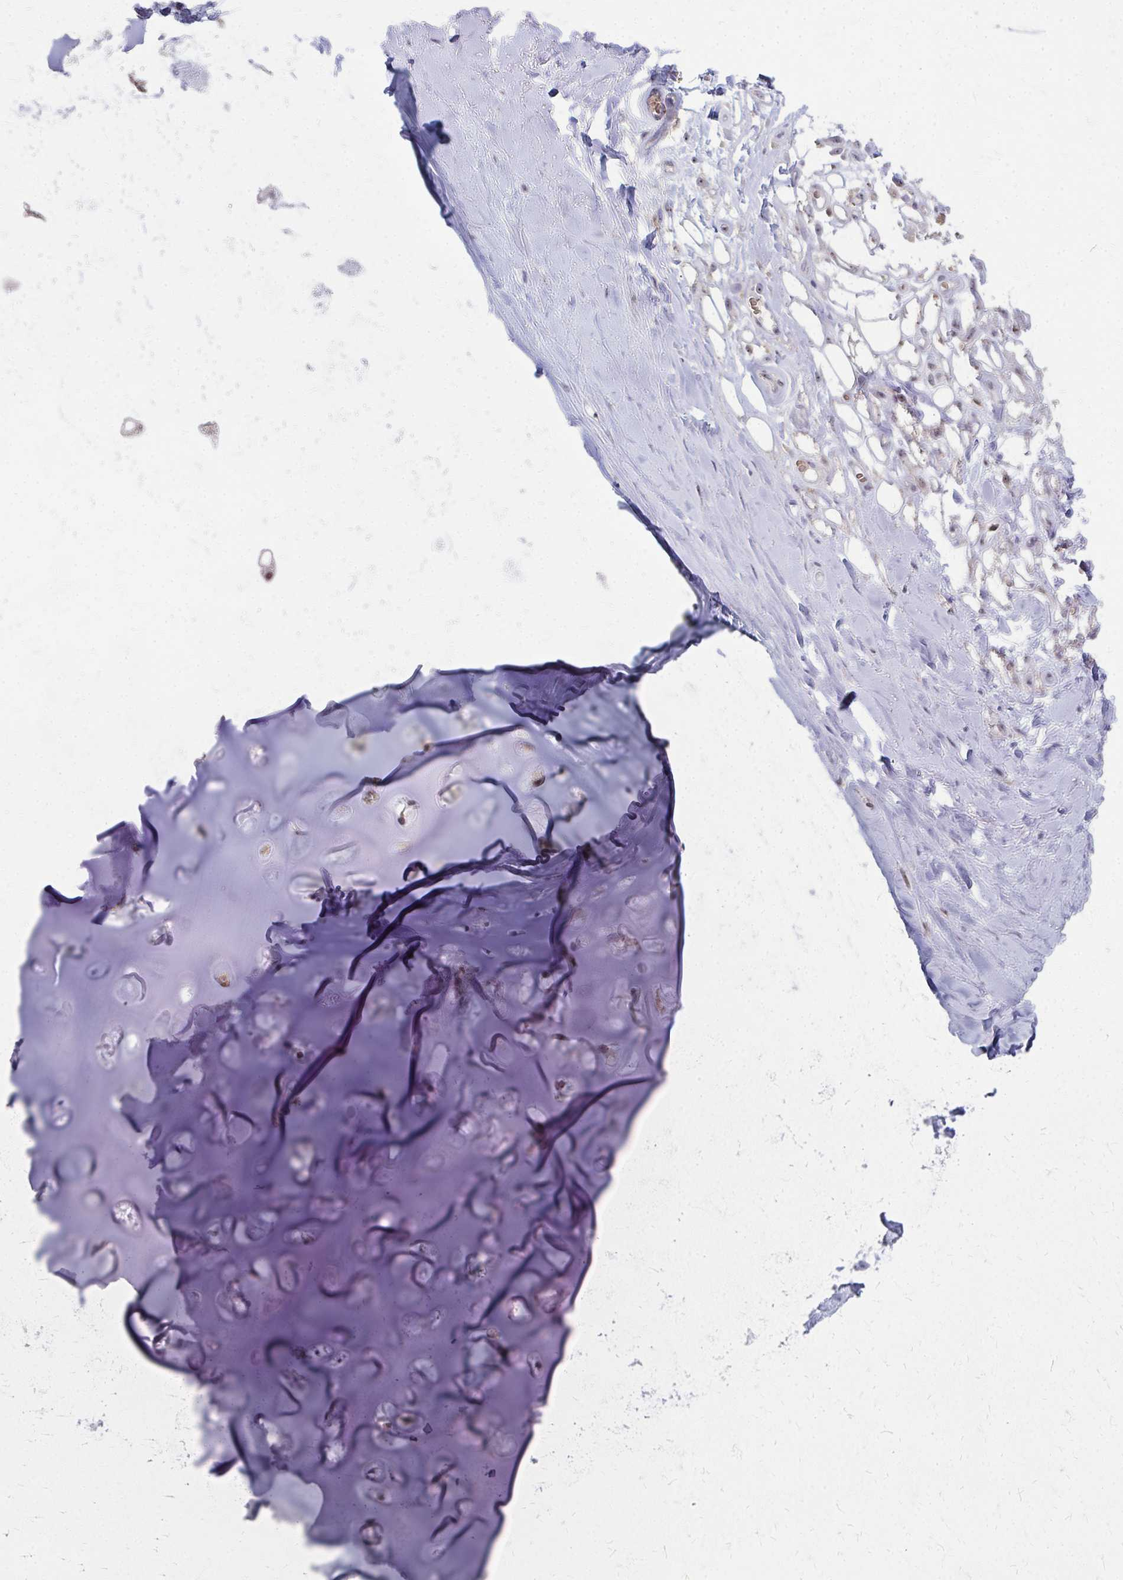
{"staining": {"intensity": "negative", "quantity": "none", "location": "none"}, "tissue": "adipose tissue", "cell_type": "Adipocytes", "image_type": "normal", "snomed": [{"axis": "morphology", "description": "Normal tissue, NOS"}, {"axis": "topography", "description": "Cartilage tissue"}, {"axis": "topography", "description": "Nasopharynx"}, {"axis": "topography", "description": "Thyroid gland"}], "caption": "DAB immunohistochemical staining of benign human adipose tissue reveals no significant staining in adipocytes.", "gene": "NUDT16", "patient": {"sex": "male", "age": 63}}